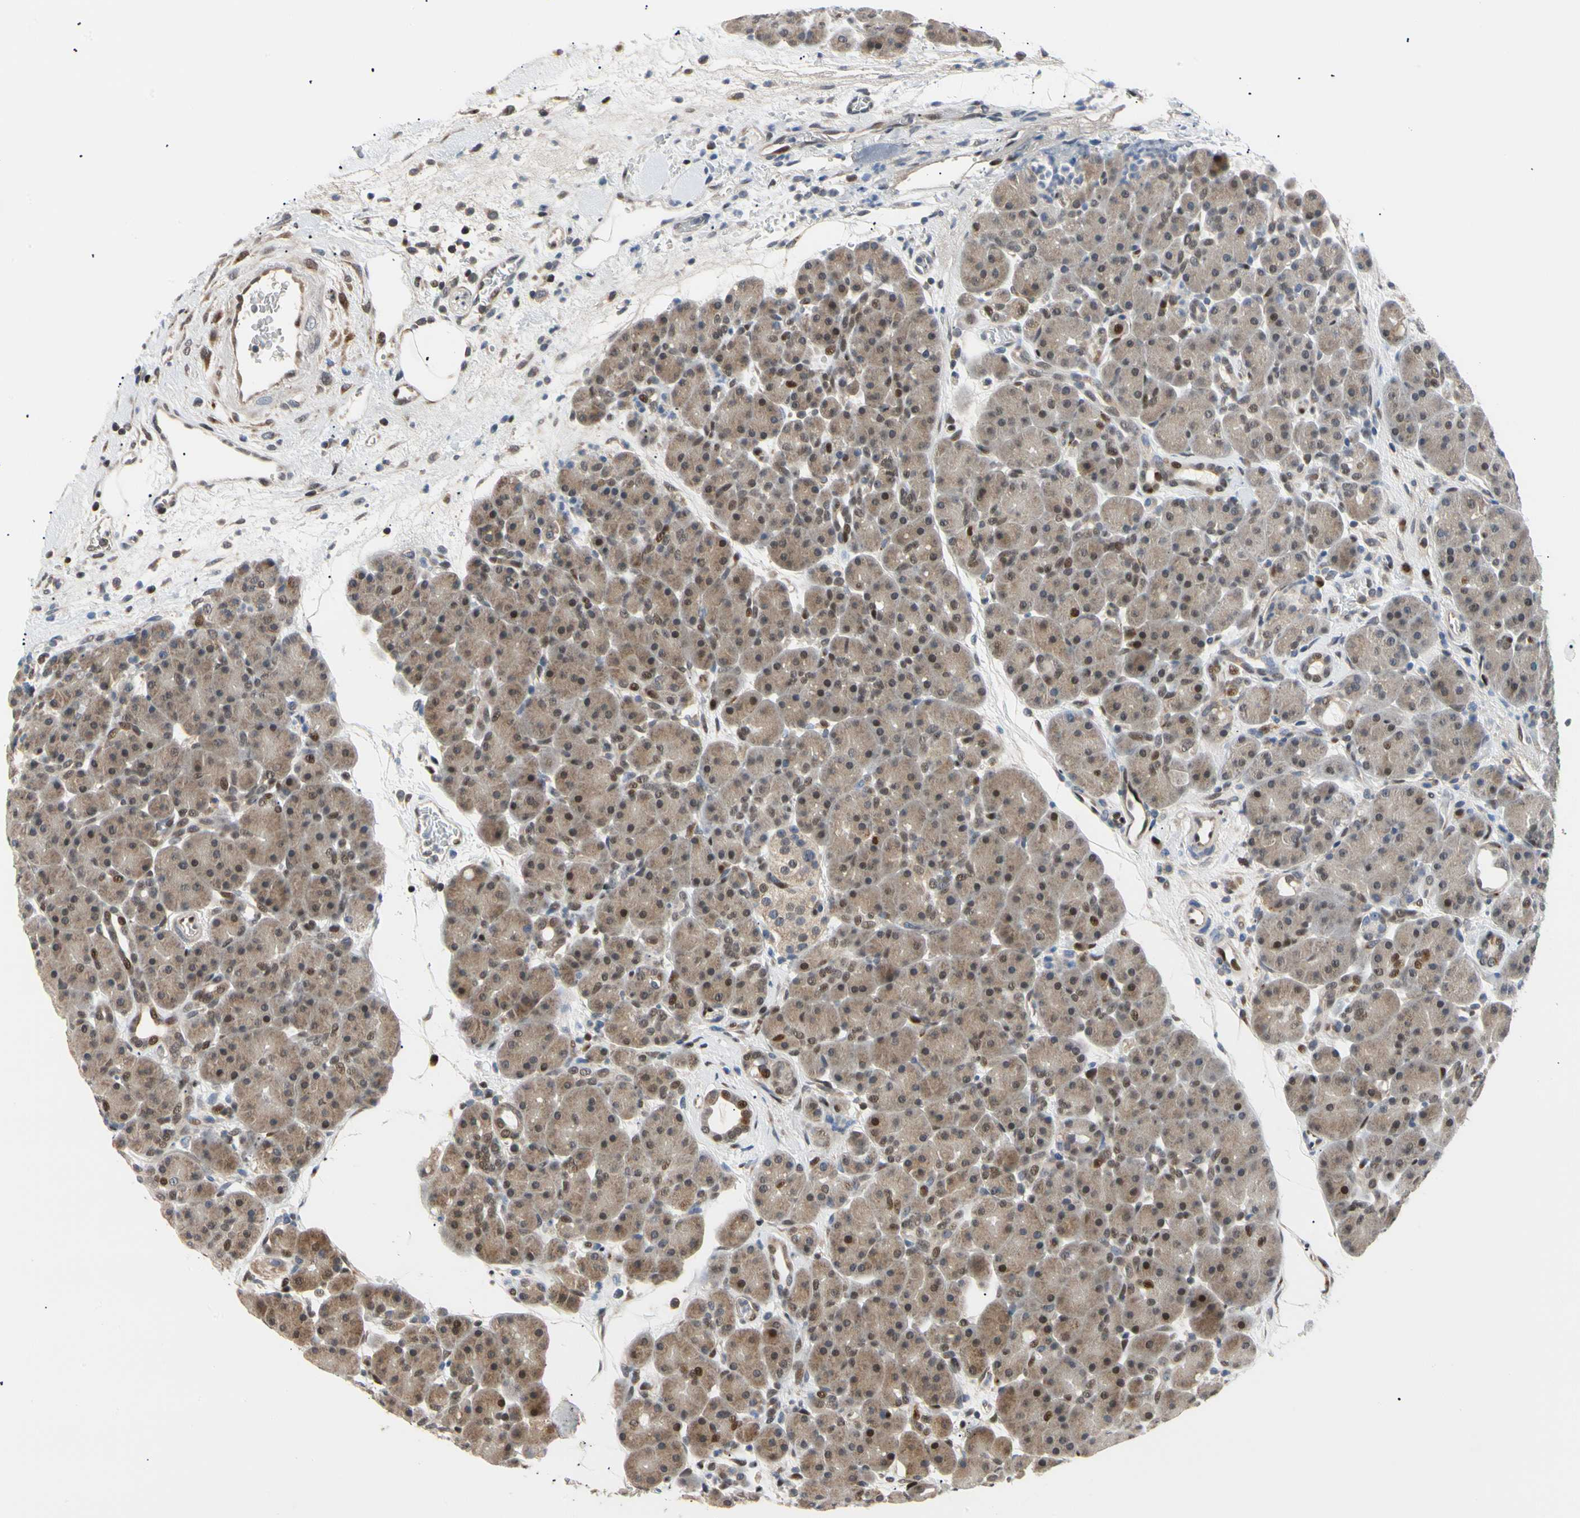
{"staining": {"intensity": "moderate", "quantity": "25%-75%", "location": "nuclear"}, "tissue": "pancreas", "cell_type": "Exocrine glandular cells", "image_type": "normal", "snomed": [{"axis": "morphology", "description": "Normal tissue, NOS"}, {"axis": "topography", "description": "Pancreas"}], "caption": "This photomicrograph displays immunohistochemistry (IHC) staining of benign pancreas, with medium moderate nuclear positivity in about 25%-75% of exocrine glandular cells.", "gene": "E2F1", "patient": {"sex": "male", "age": 66}}